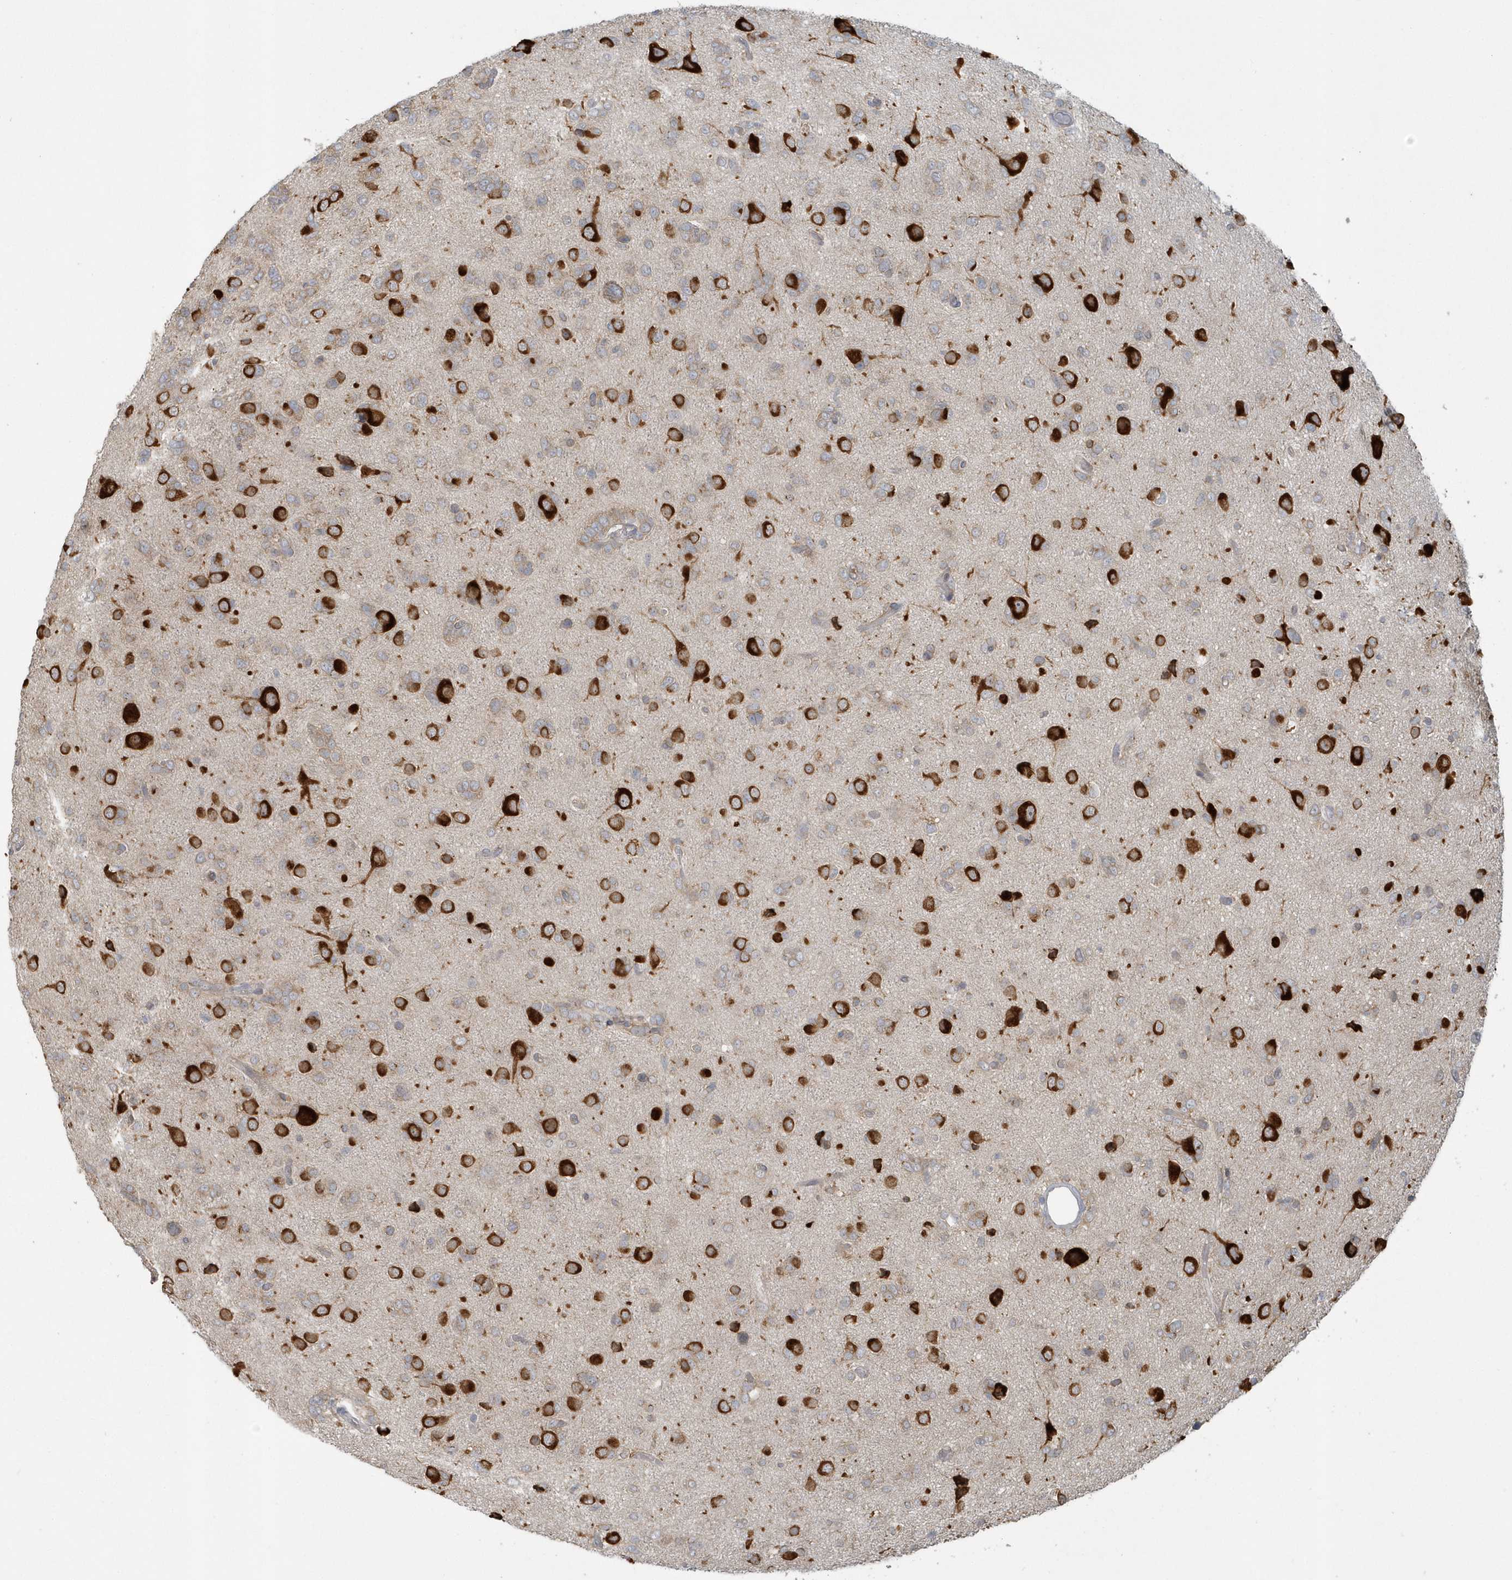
{"staining": {"intensity": "moderate", "quantity": "25%-75%", "location": "cytoplasmic/membranous"}, "tissue": "glioma", "cell_type": "Tumor cells", "image_type": "cancer", "snomed": [{"axis": "morphology", "description": "Glioma, malignant, High grade"}, {"axis": "topography", "description": "Brain"}], "caption": "IHC staining of malignant glioma (high-grade), which displays medium levels of moderate cytoplasmic/membranous staining in about 25%-75% of tumor cells indicating moderate cytoplasmic/membranous protein positivity. The staining was performed using DAB (3,3'-diaminobenzidine) (brown) for protein detection and nuclei were counterstained in hematoxylin (blue).", "gene": "STIM2", "patient": {"sex": "female", "age": 59}}